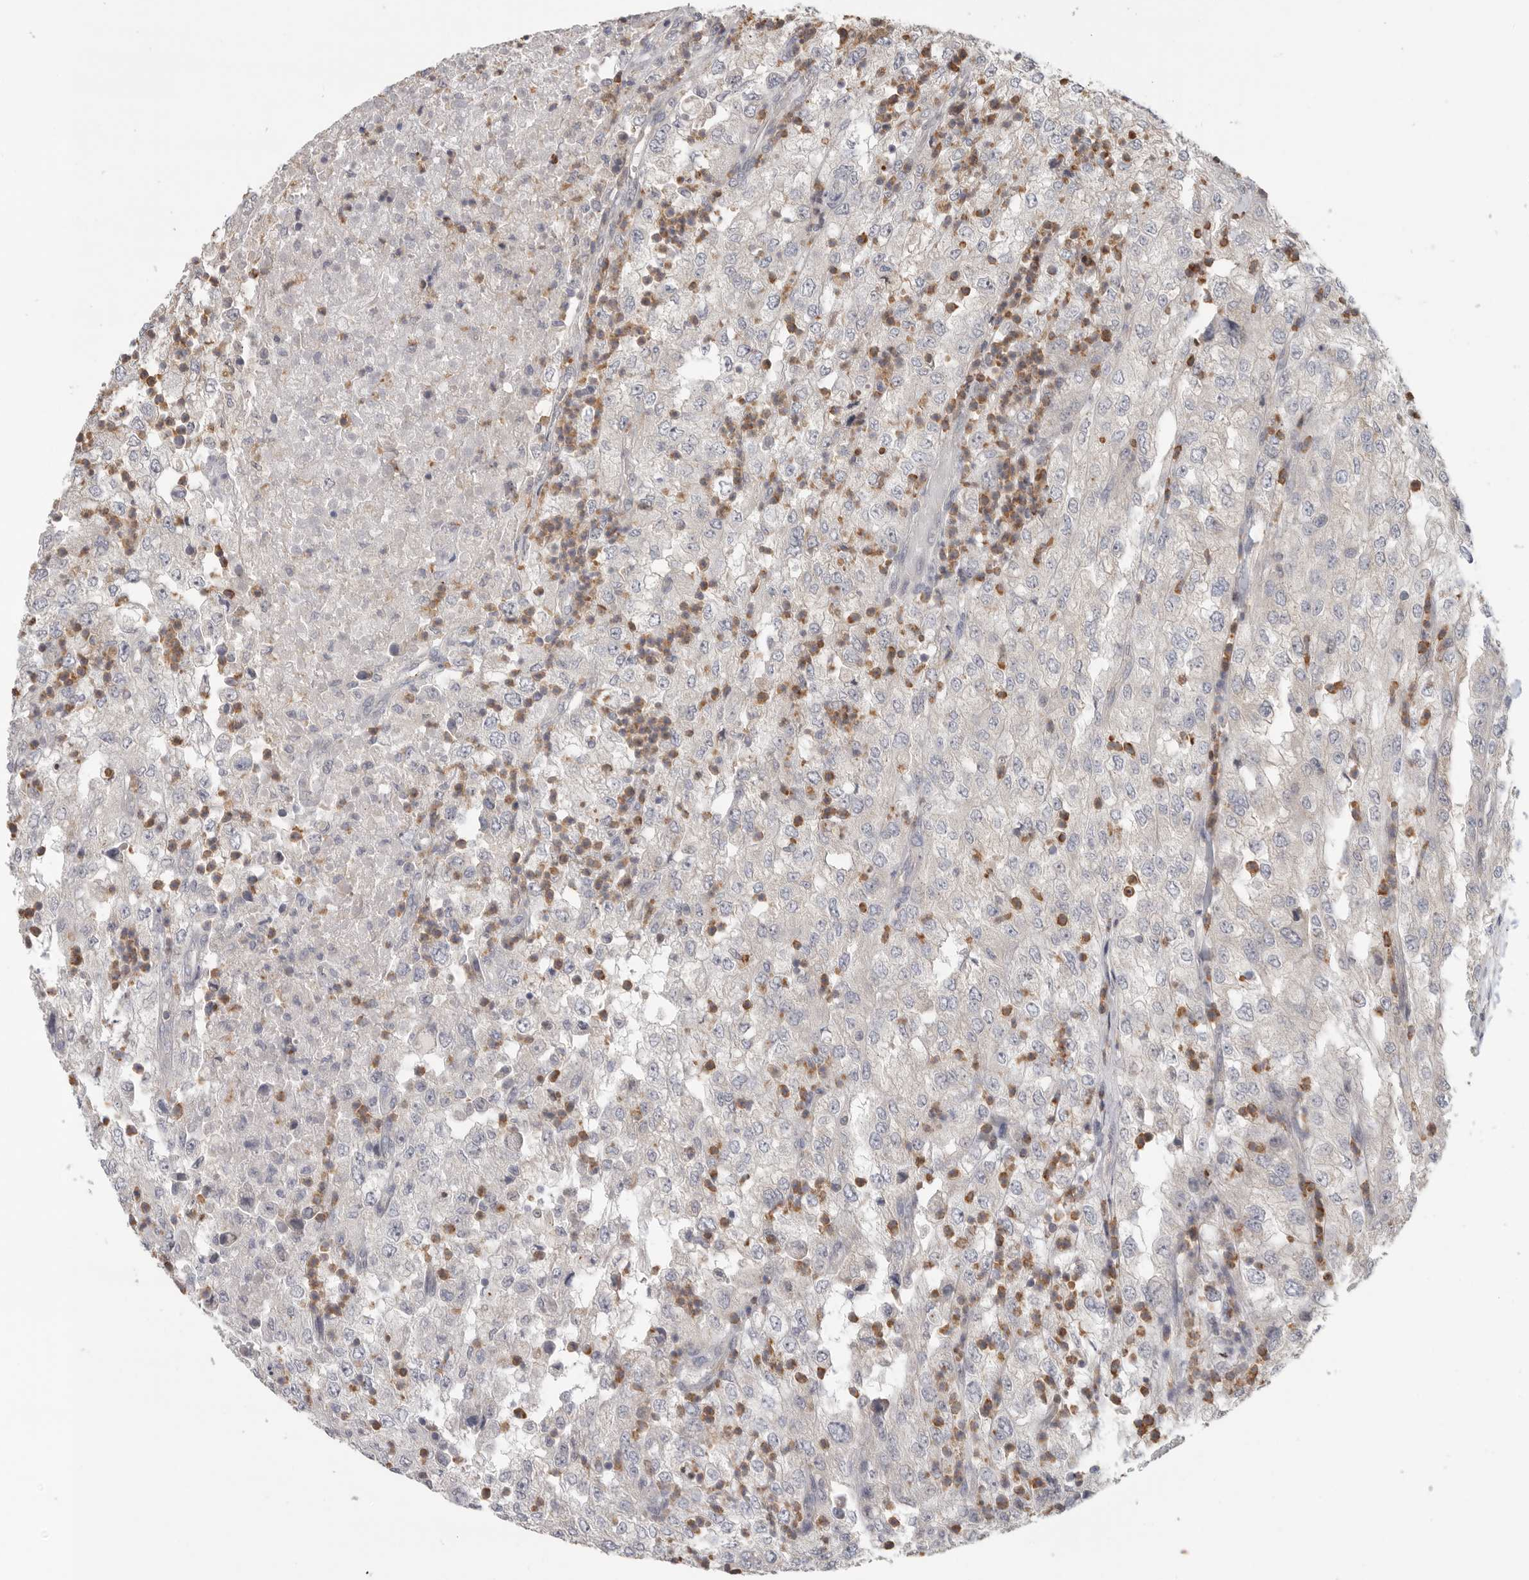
{"staining": {"intensity": "negative", "quantity": "none", "location": "none"}, "tissue": "renal cancer", "cell_type": "Tumor cells", "image_type": "cancer", "snomed": [{"axis": "morphology", "description": "Adenocarcinoma, NOS"}, {"axis": "topography", "description": "Kidney"}], "caption": "The immunohistochemistry image has no significant positivity in tumor cells of adenocarcinoma (renal) tissue. Nuclei are stained in blue.", "gene": "KLK5", "patient": {"sex": "female", "age": 54}}